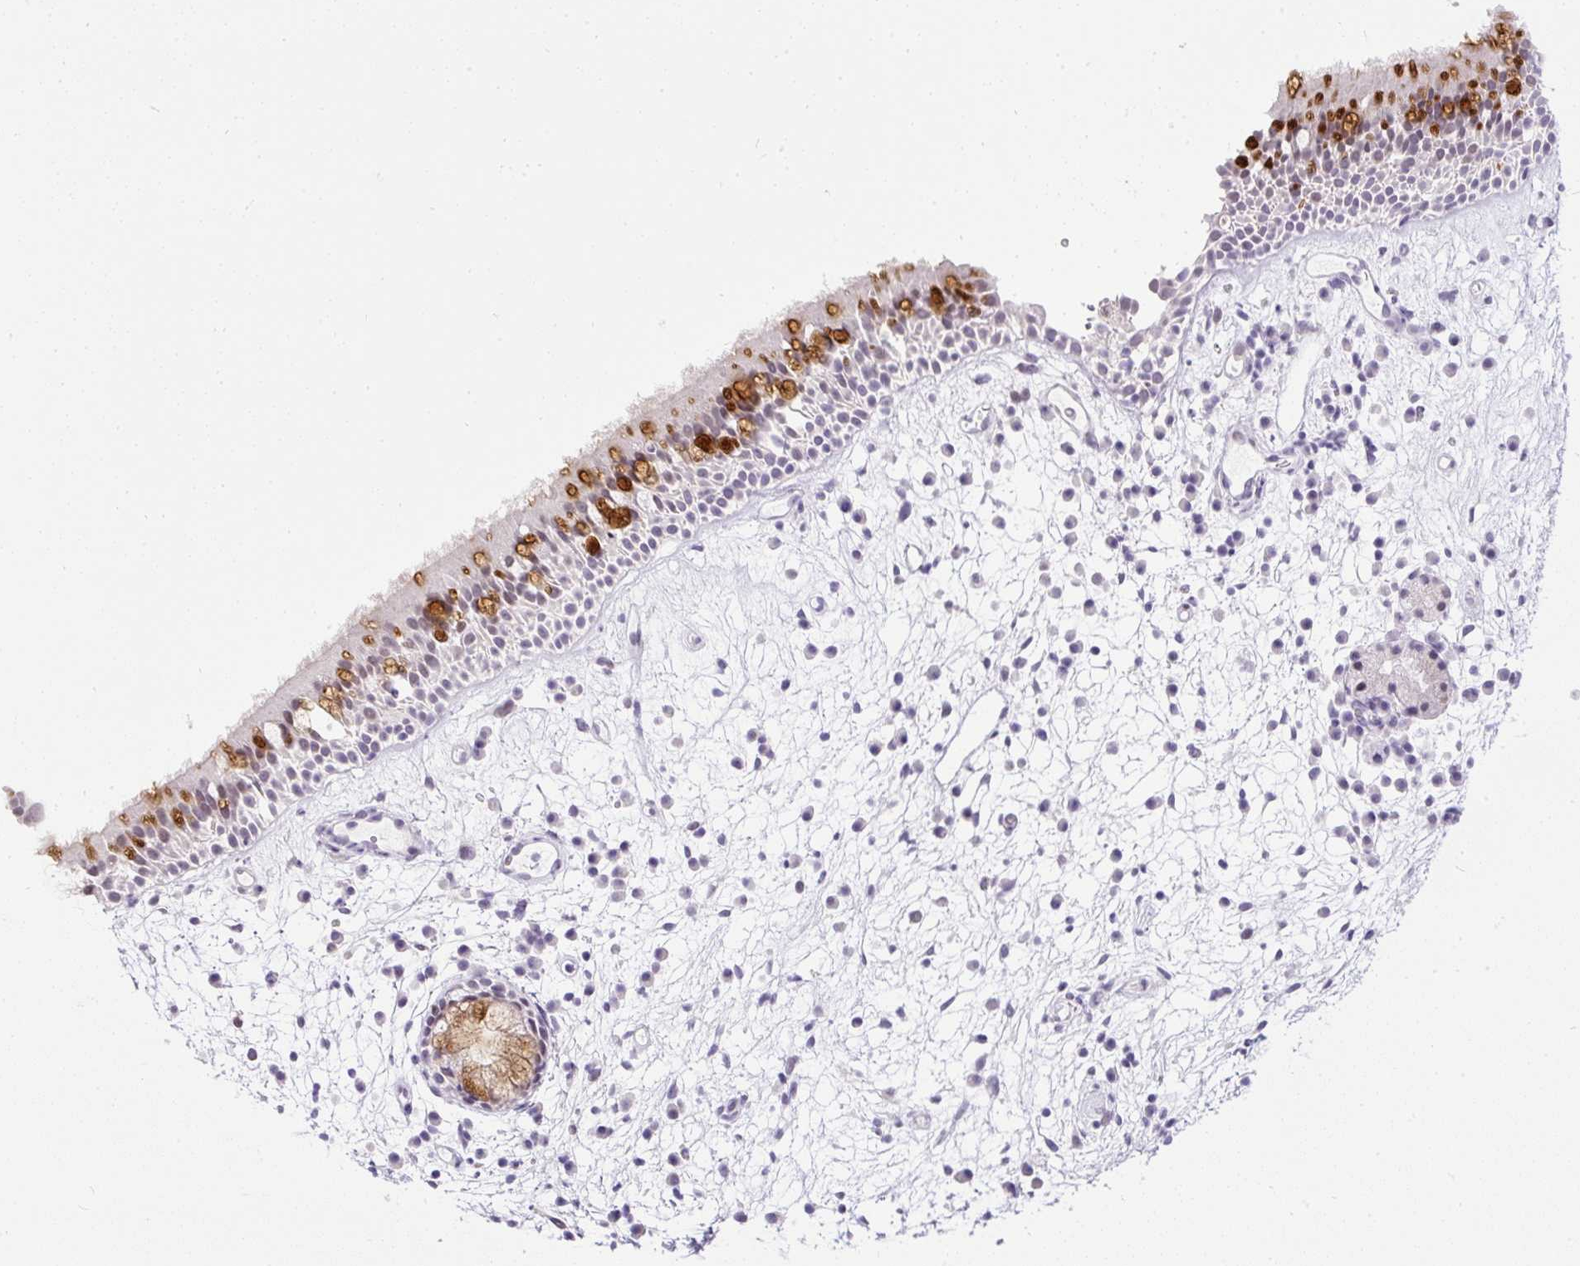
{"staining": {"intensity": "moderate", "quantity": "<25%", "location": "cytoplasmic/membranous"}, "tissue": "nasopharynx", "cell_type": "Respiratory epithelial cells", "image_type": "normal", "snomed": [{"axis": "morphology", "description": "Normal tissue, NOS"}, {"axis": "morphology", "description": "Inflammation, NOS"}, {"axis": "topography", "description": "Nasopharynx"}], "caption": "A low amount of moderate cytoplasmic/membranous staining is identified in about <25% of respiratory epithelial cells in normal nasopharynx.", "gene": "WNT10B", "patient": {"sex": "male", "age": 54}}